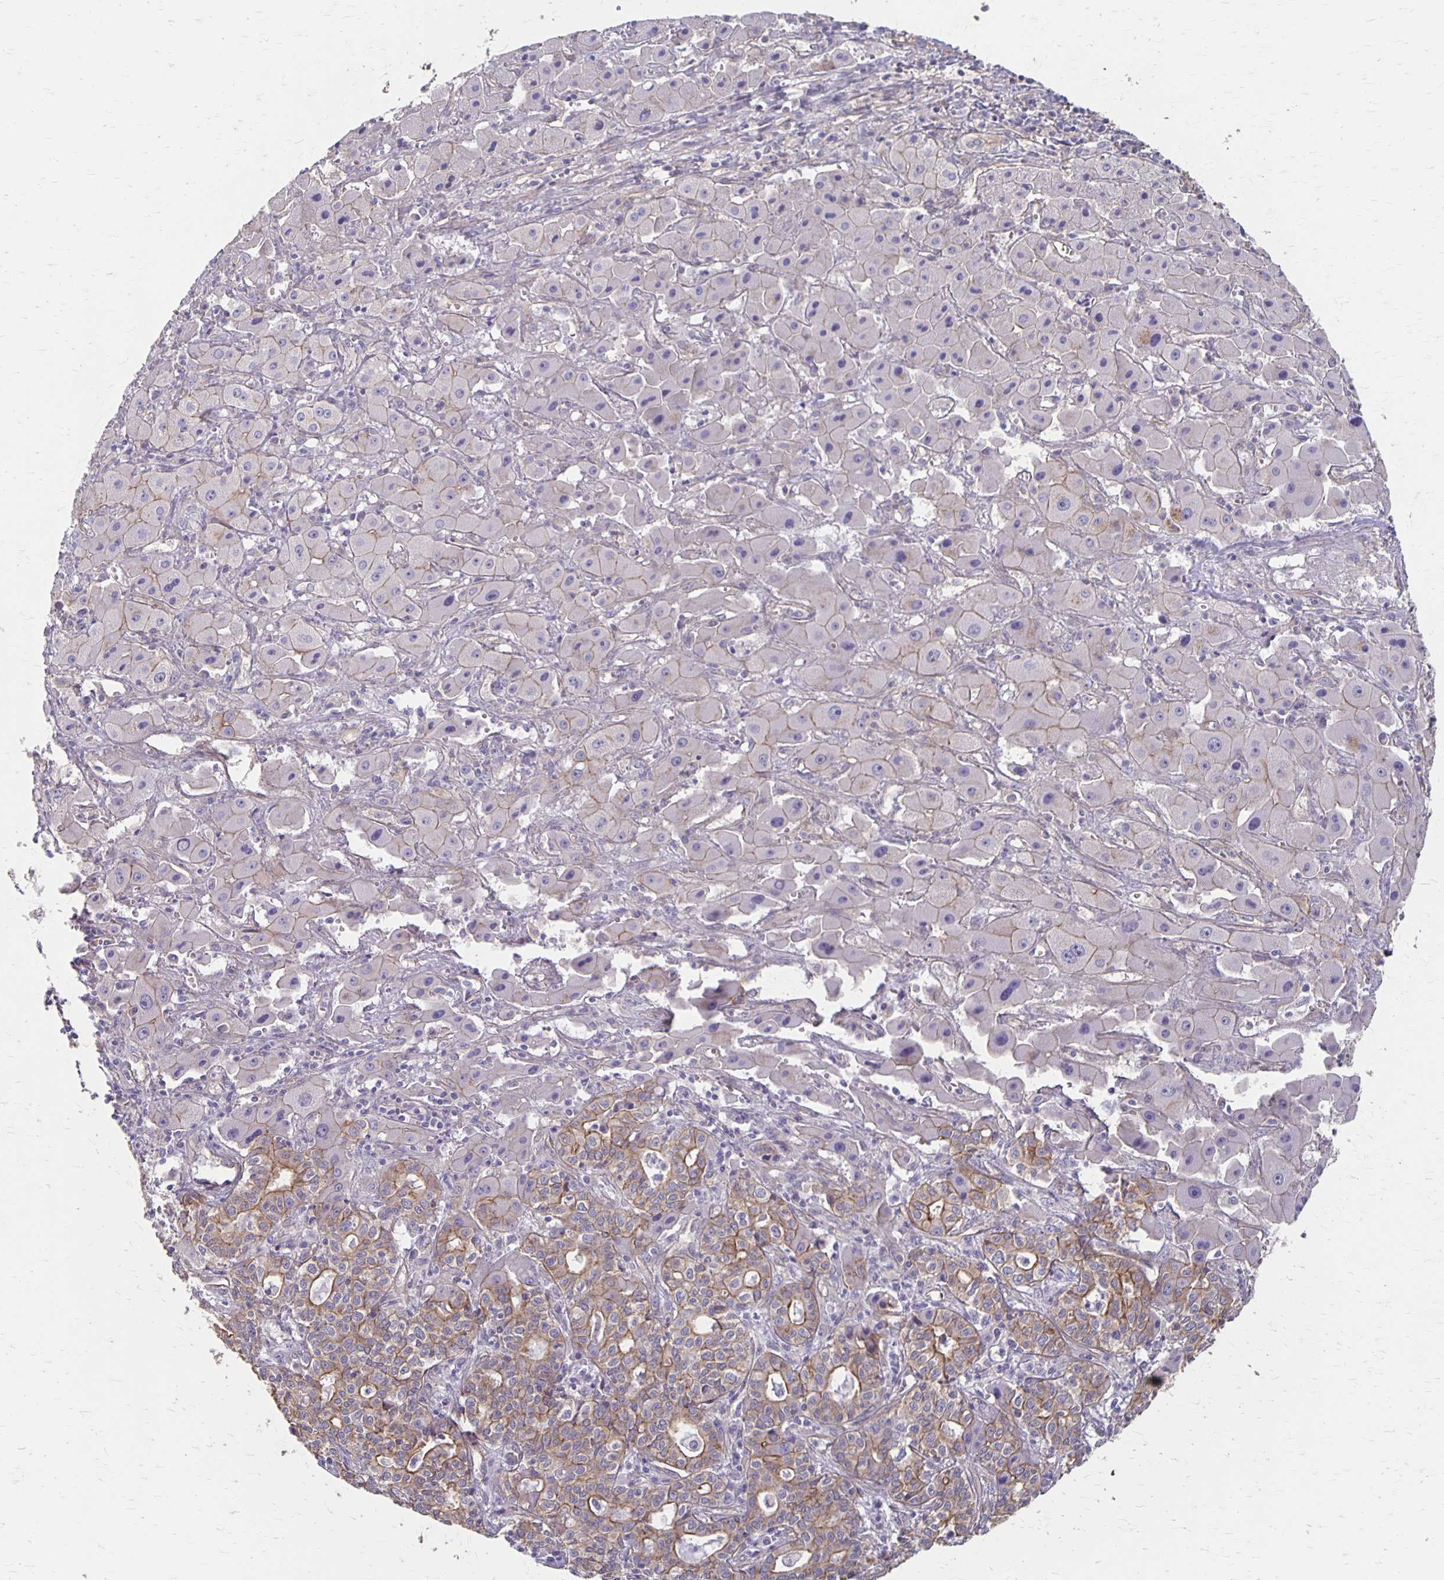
{"staining": {"intensity": "moderate", "quantity": "25%-75%", "location": "cytoplasmic/membranous"}, "tissue": "liver cancer", "cell_type": "Tumor cells", "image_type": "cancer", "snomed": [{"axis": "morphology", "description": "Cholangiocarcinoma"}, {"axis": "topography", "description": "Liver"}], "caption": "Brown immunohistochemical staining in liver cancer displays moderate cytoplasmic/membranous staining in approximately 25%-75% of tumor cells.", "gene": "PPP1R3E", "patient": {"sex": "female", "age": 61}}